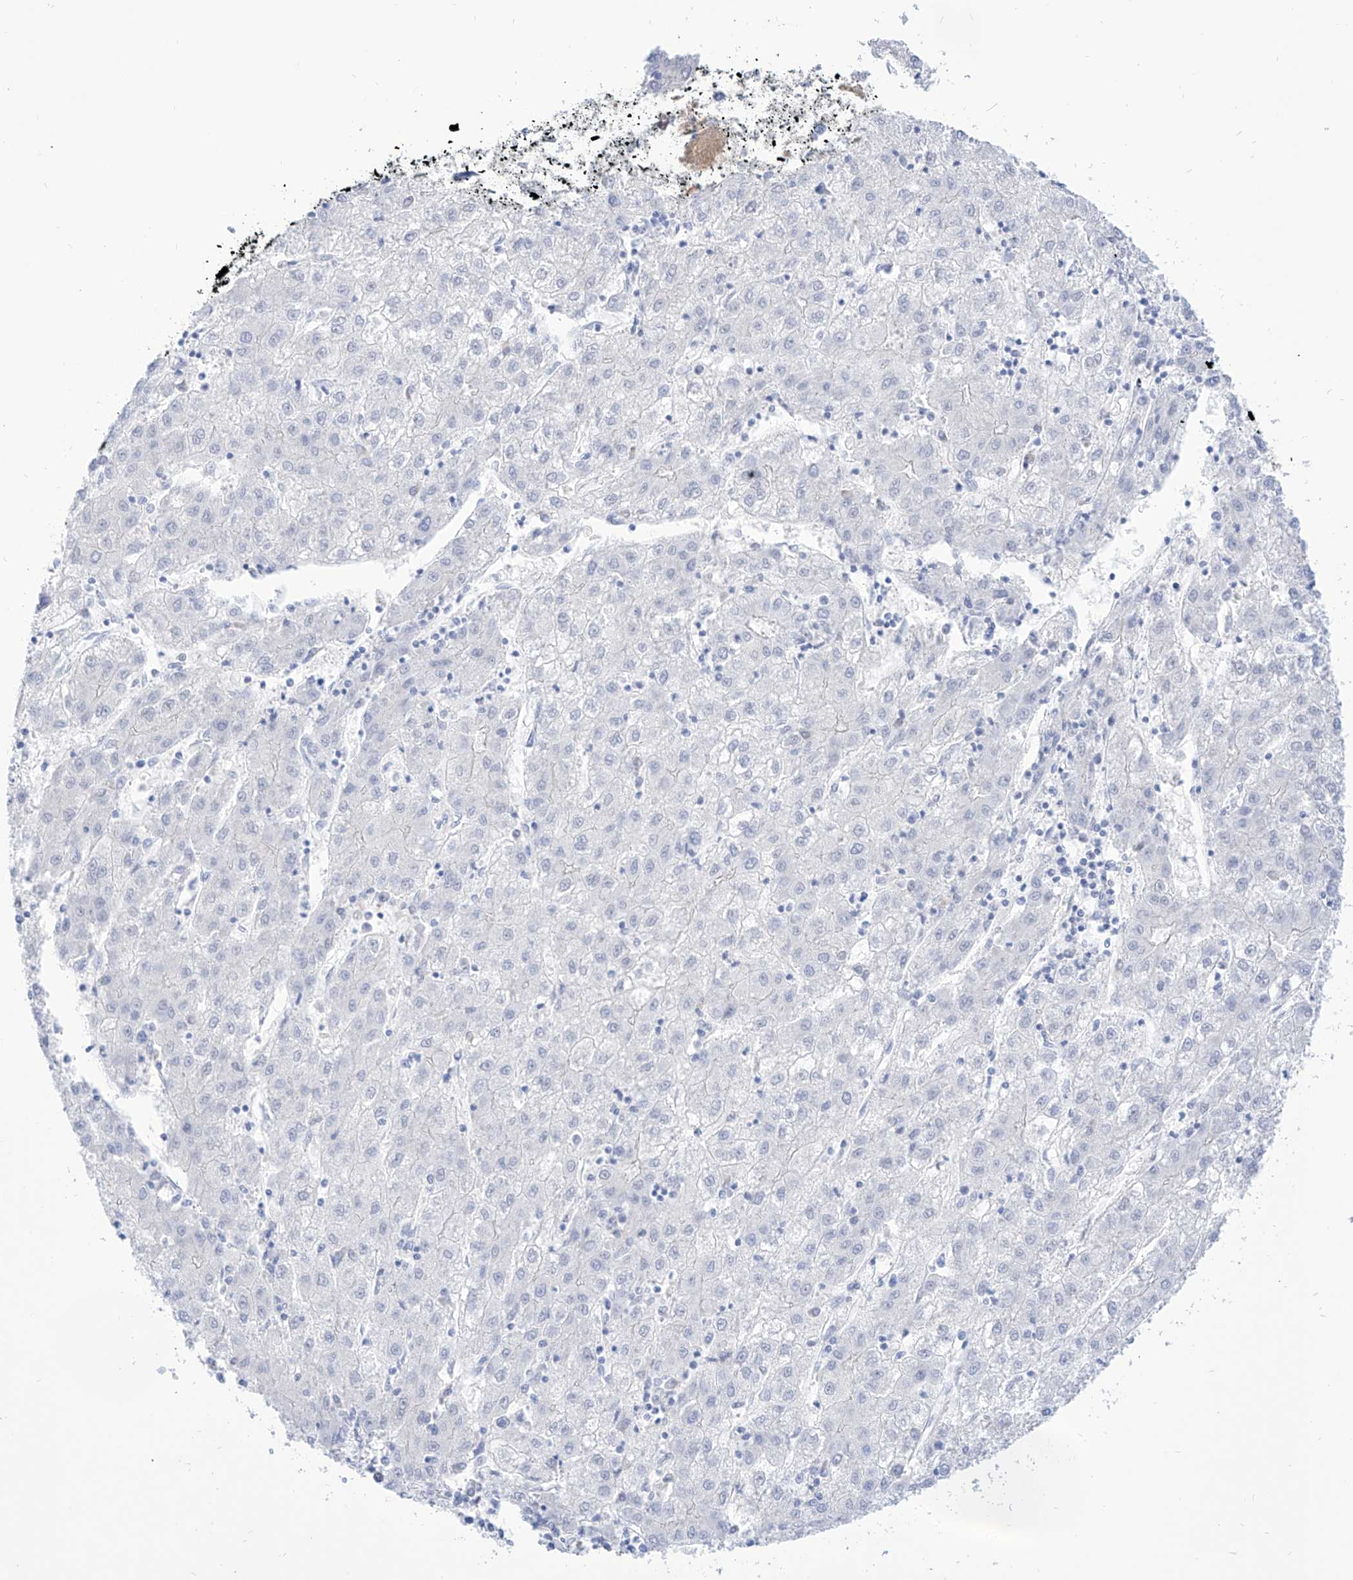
{"staining": {"intensity": "negative", "quantity": "none", "location": "none"}, "tissue": "liver cancer", "cell_type": "Tumor cells", "image_type": "cancer", "snomed": [{"axis": "morphology", "description": "Carcinoma, Hepatocellular, NOS"}, {"axis": "topography", "description": "Liver"}], "caption": "This is an immunohistochemistry image of human liver hepatocellular carcinoma. There is no expression in tumor cells.", "gene": "PDXK", "patient": {"sex": "male", "age": 72}}